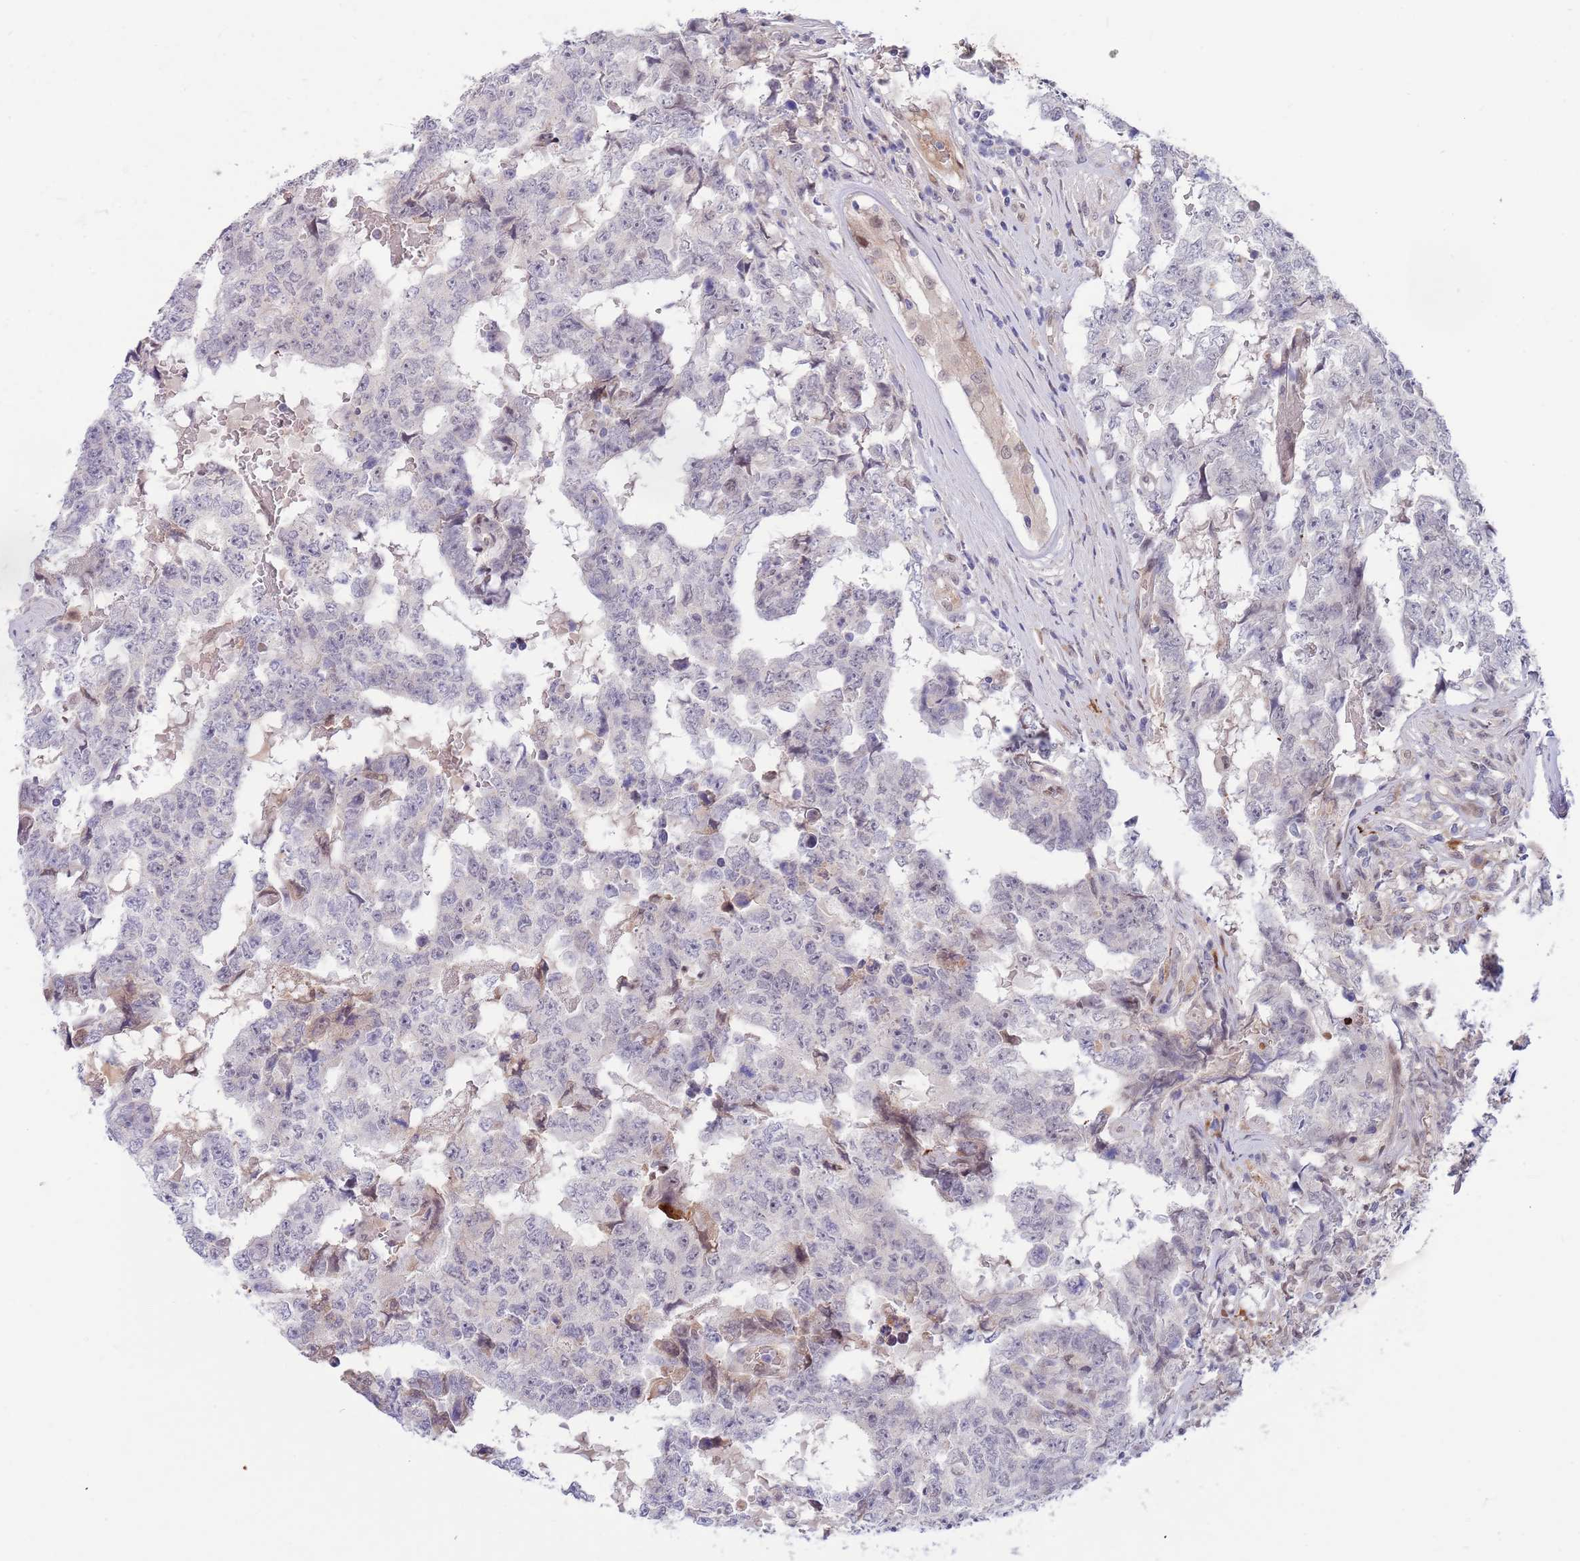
{"staining": {"intensity": "negative", "quantity": "none", "location": "none"}, "tissue": "testis cancer", "cell_type": "Tumor cells", "image_type": "cancer", "snomed": [{"axis": "morphology", "description": "Carcinoma, Embryonal, NOS"}, {"axis": "topography", "description": "Testis"}], "caption": "The histopathology image reveals no significant expression in tumor cells of testis cancer. (Brightfield microscopy of DAB (3,3'-diaminobenzidine) immunohistochemistry at high magnification).", "gene": "NLRP6", "patient": {"sex": "male", "age": 25}}